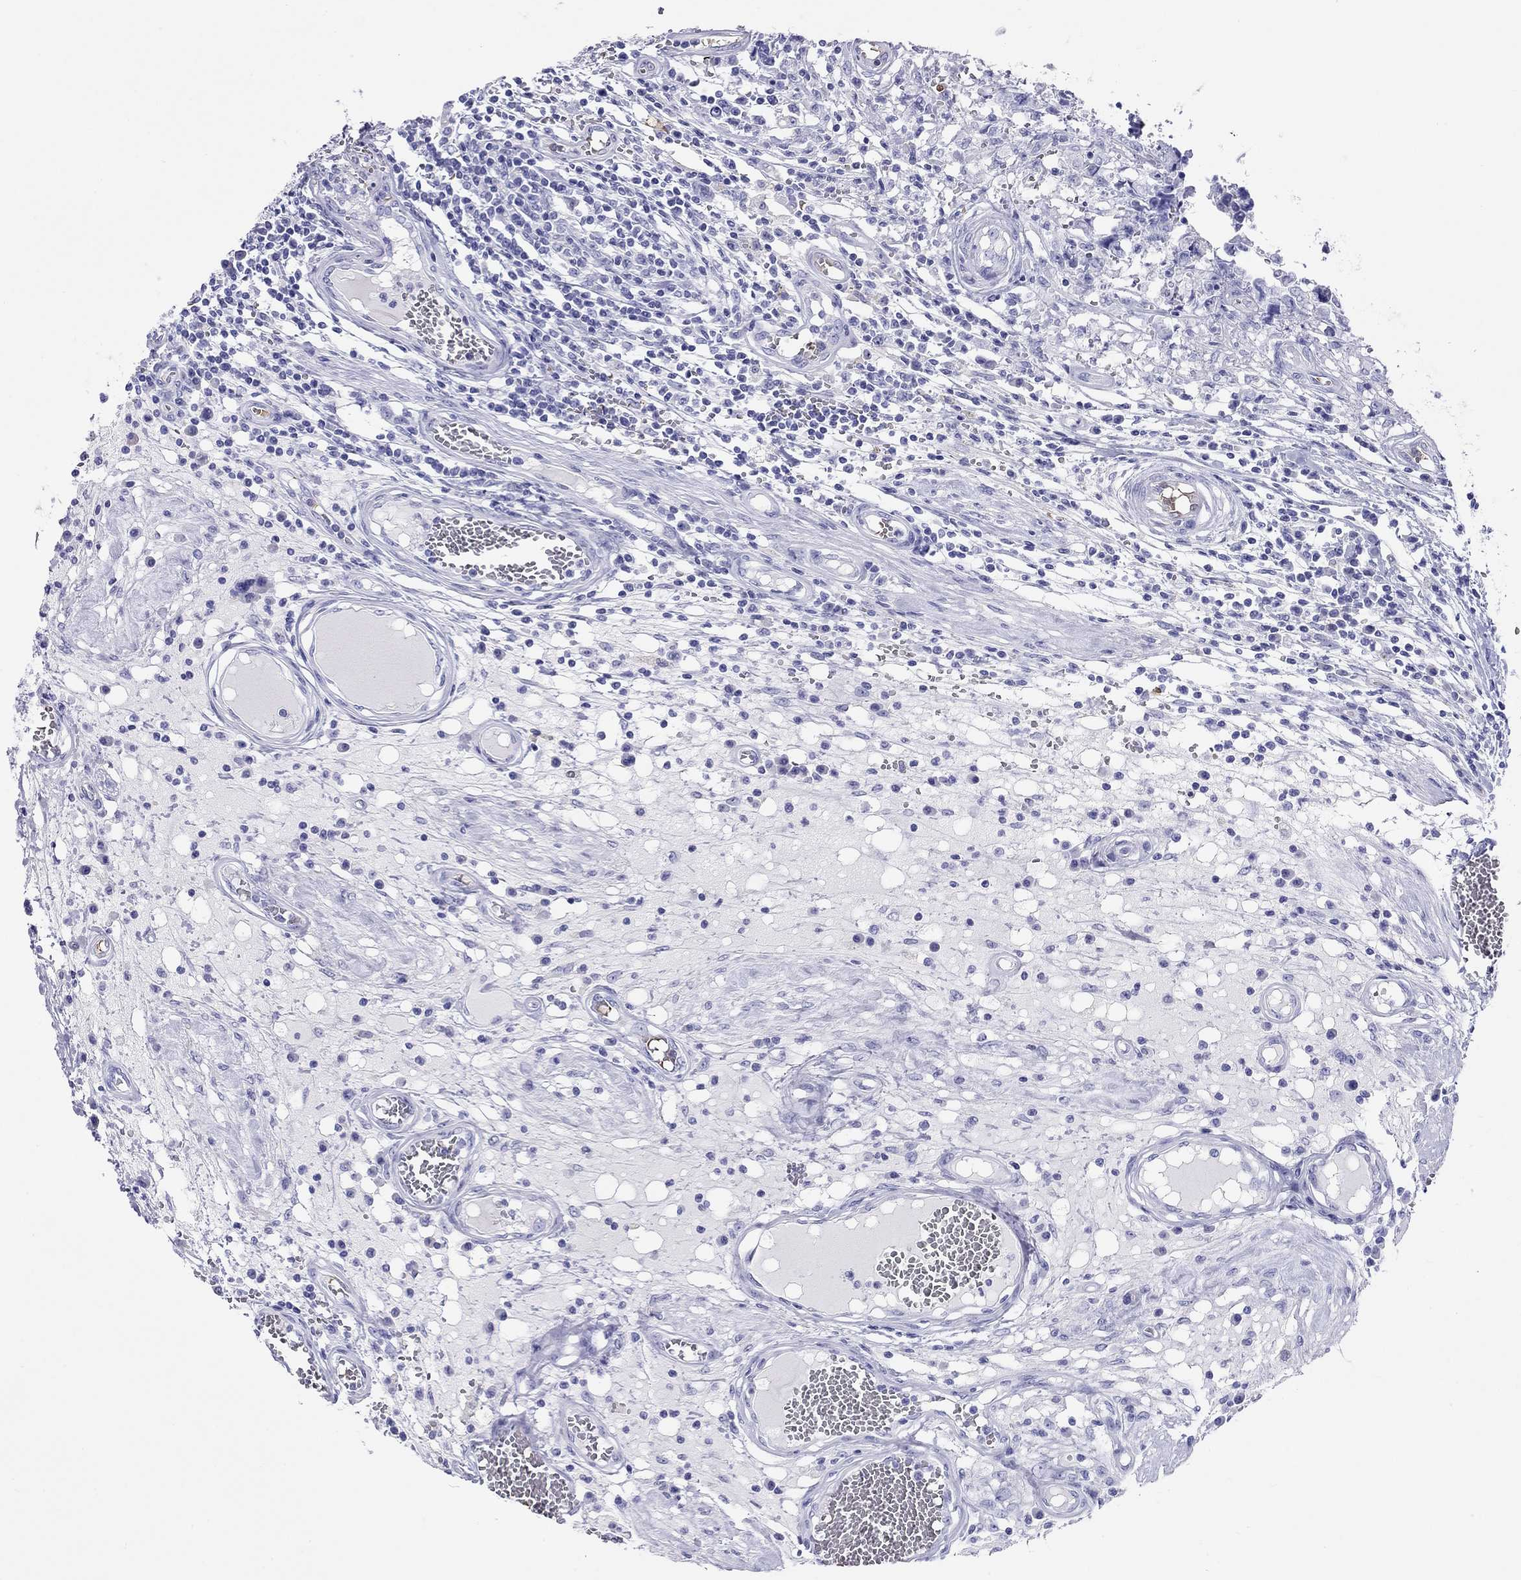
{"staining": {"intensity": "negative", "quantity": "none", "location": "none"}, "tissue": "testis cancer", "cell_type": "Tumor cells", "image_type": "cancer", "snomed": [{"axis": "morphology", "description": "Carcinoma, Embryonal, NOS"}, {"axis": "topography", "description": "Testis"}], "caption": "Immunohistochemistry (IHC) of human testis cancer (embryonal carcinoma) displays no staining in tumor cells.", "gene": "PTPRN", "patient": {"sex": "male", "age": 36}}